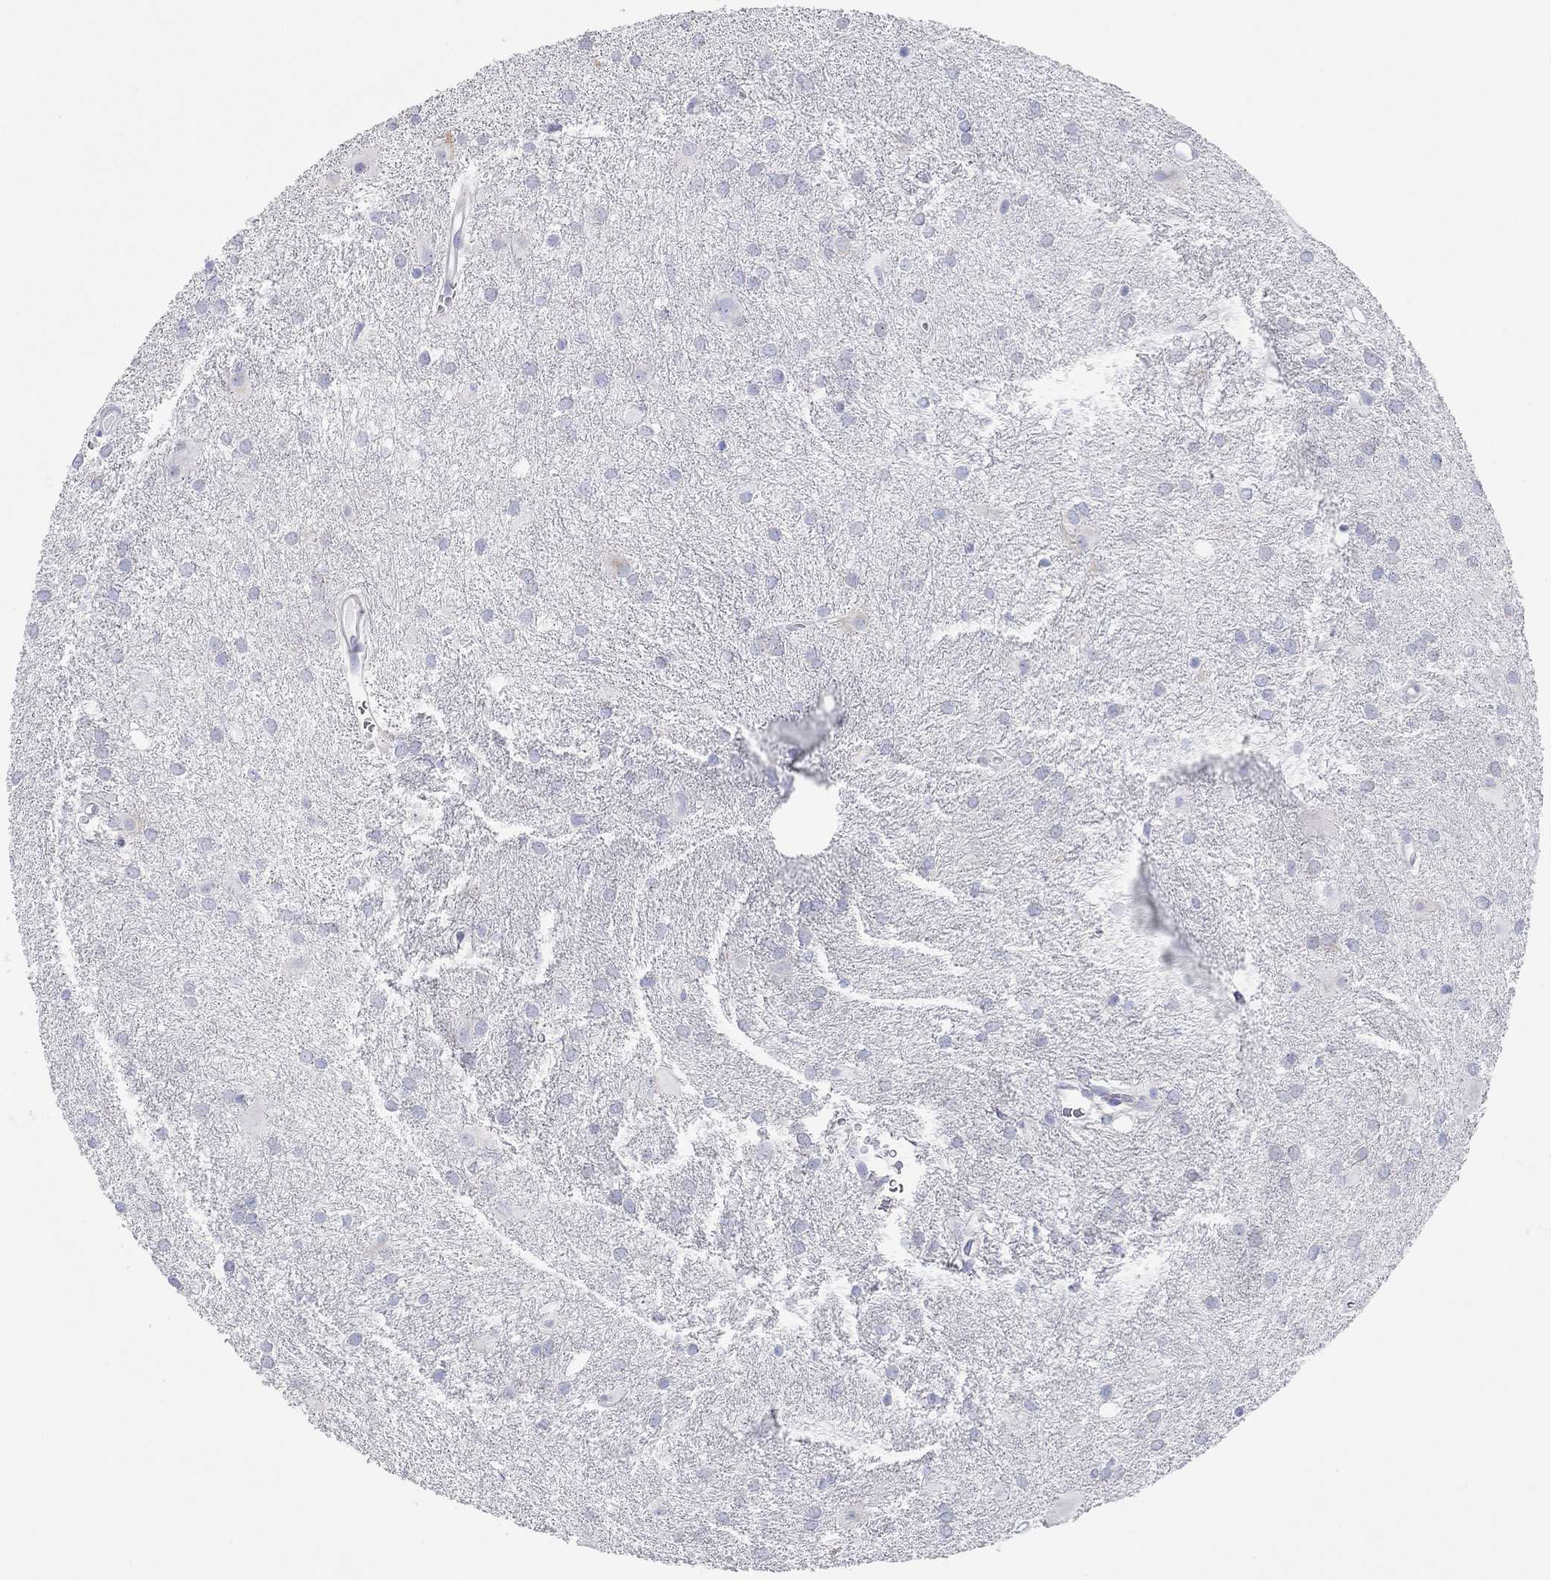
{"staining": {"intensity": "negative", "quantity": "none", "location": "none"}, "tissue": "glioma", "cell_type": "Tumor cells", "image_type": "cancer", "snomed": [{"axis": "morphology", "description": "Glioma, malignant, Low grade"}, {"axis": "topography", "description": "Brain"}], "caption": "The micrograph reveals no staining of tumor cells in glioma.", "gene": "CHI3L2", "patient": {"sex": "male", "age": 58}}